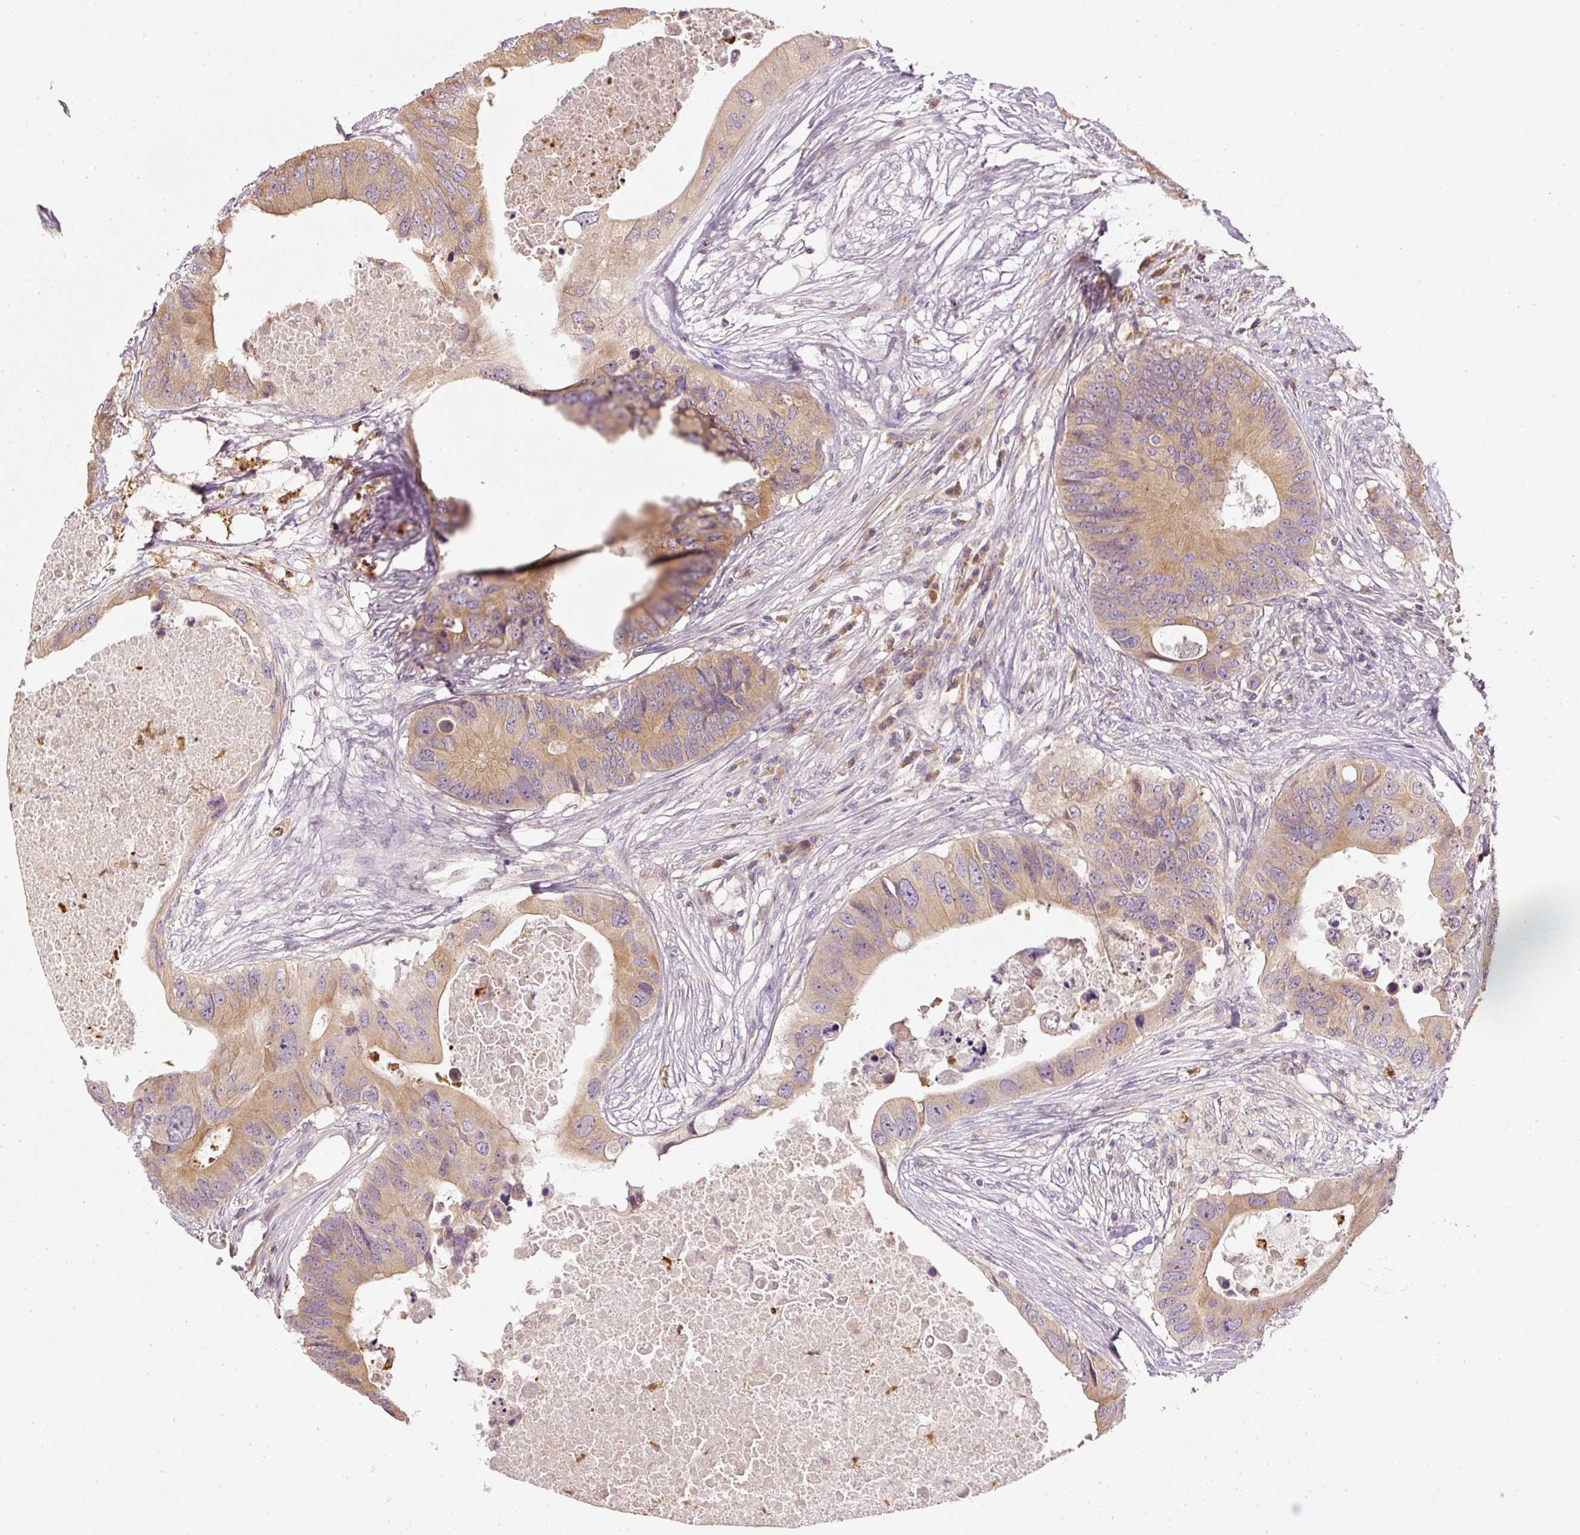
{"staining": {"intensity": "moderate", "quantity": ">75%", "location": "cytoplasmic/membranous"}, "tissue": "colorectal cancer", "cell_type": "Tumor cells", "image_type": "cancer", "snomed": [{"axis": "morphology", "description": "Adenocarcinoma, NOS"}, {"axis": "topography", "description": "Colon"}], "caption": "Immunohistochemistry of human colorectal adenocarcinoma demonstrates medium levels of moderate cytoplasmic/membranous positivity in approximately >75% of tumor cells. (Stains: DAB (3,3'-diaminobenzidine) in brown, nuclei in blue, Microscopy: brightfield microscopy at high magnification).", "gene": "CTTNBP2", "patient": {"sex": "male", "age": 71}}